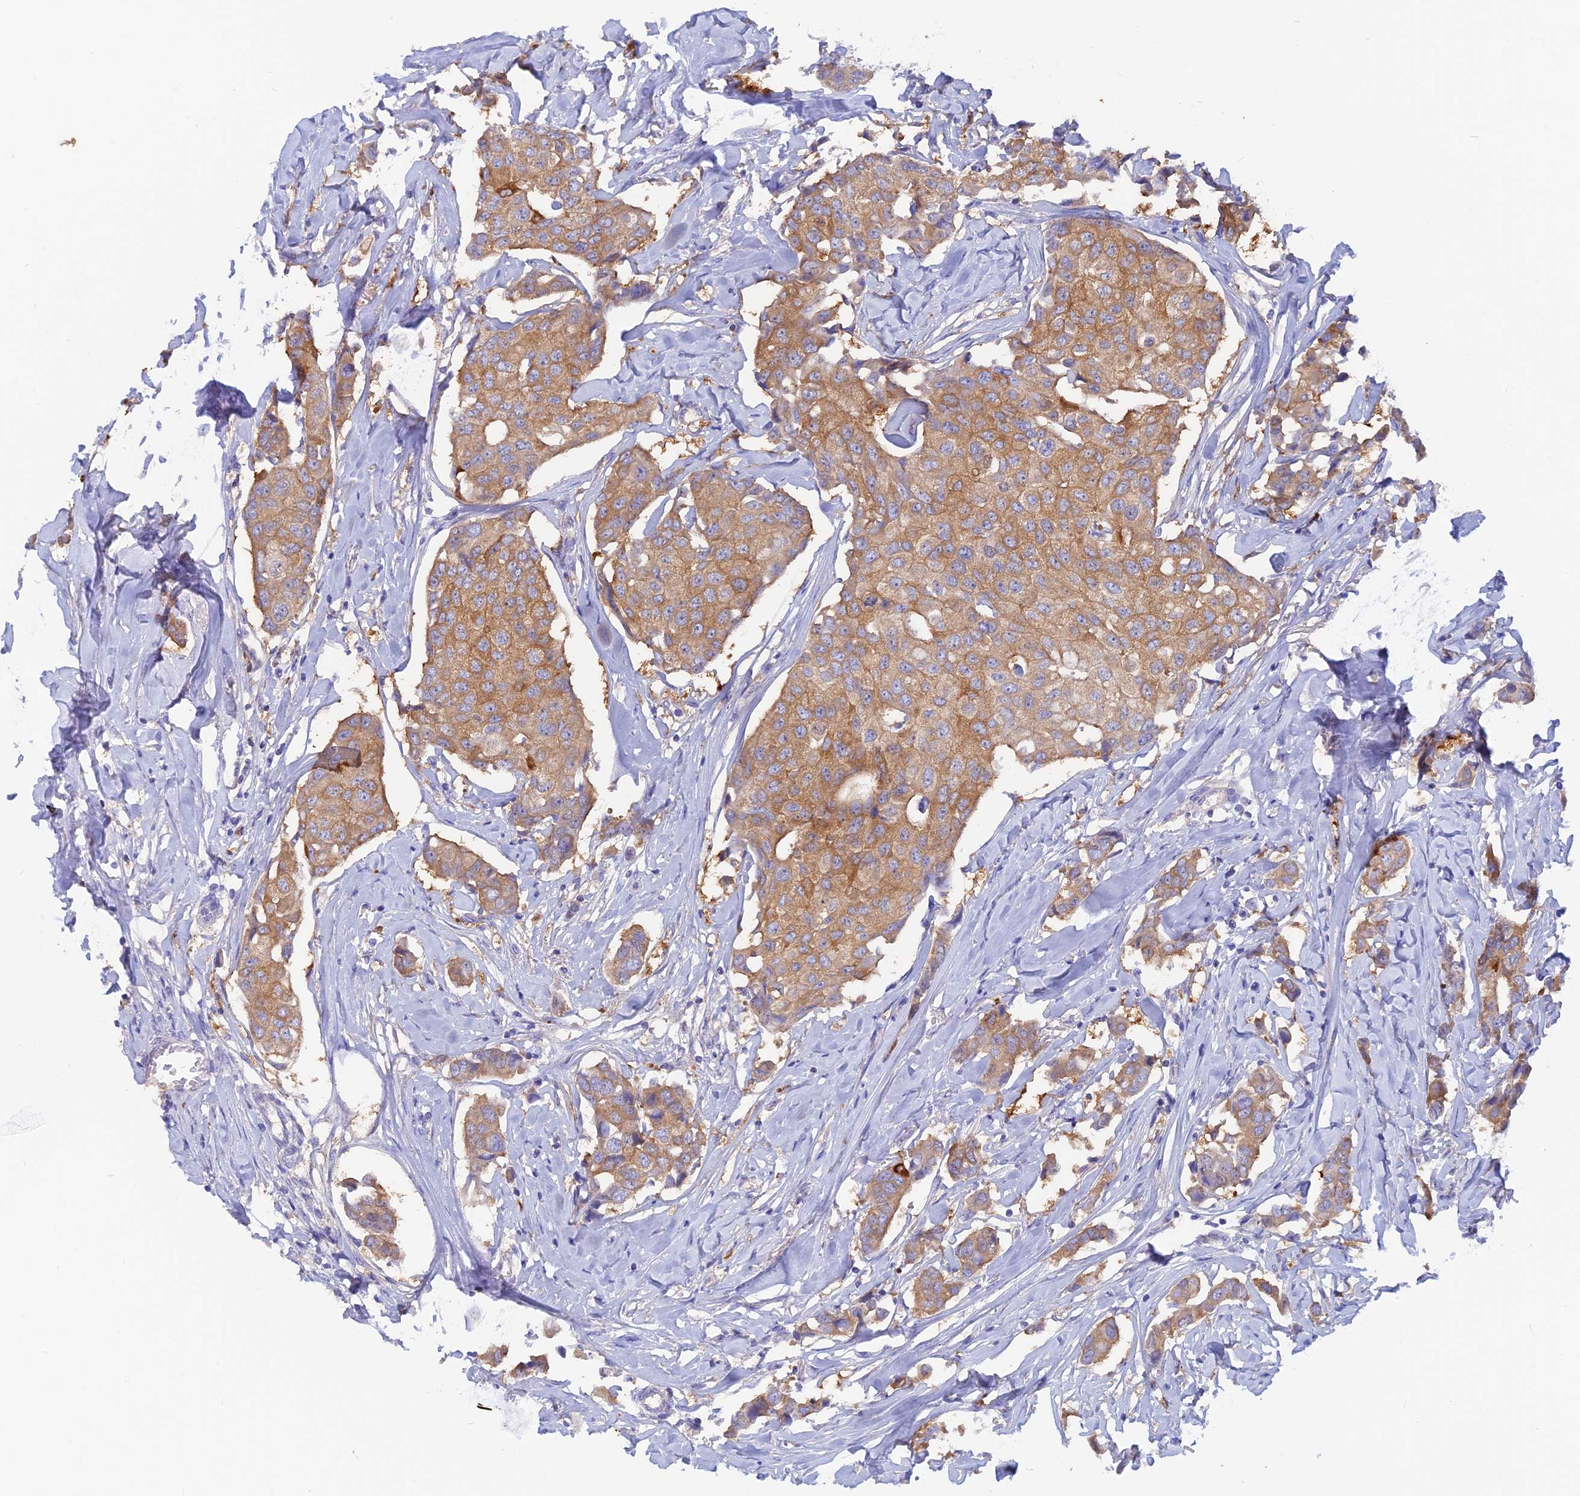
{"staining": {"intensity": "moderate", "quantity": ">75%", "location": "cytoplasmic/membranous"}, "tissue": "breast cancer", "cell_type": "Tumor cells", "image_type": "cancer", "snomed": [{"axis": "morphology", "description": "Duct carcinoma"}, {"axis": "topography", "description": "Breast"}], "caption": "Immunohistochemistry histopathology image of neoplastic tissue: breast cancer stained using IHC reveals medium levels of moderate protein expression localized specifically in the cytoplasmic/membranous of tumor cells, appearing as a cytoplasmic/membranous brown color.", "gene": "LZTFL1", "patient": {"sex": "female", "age": 80}}